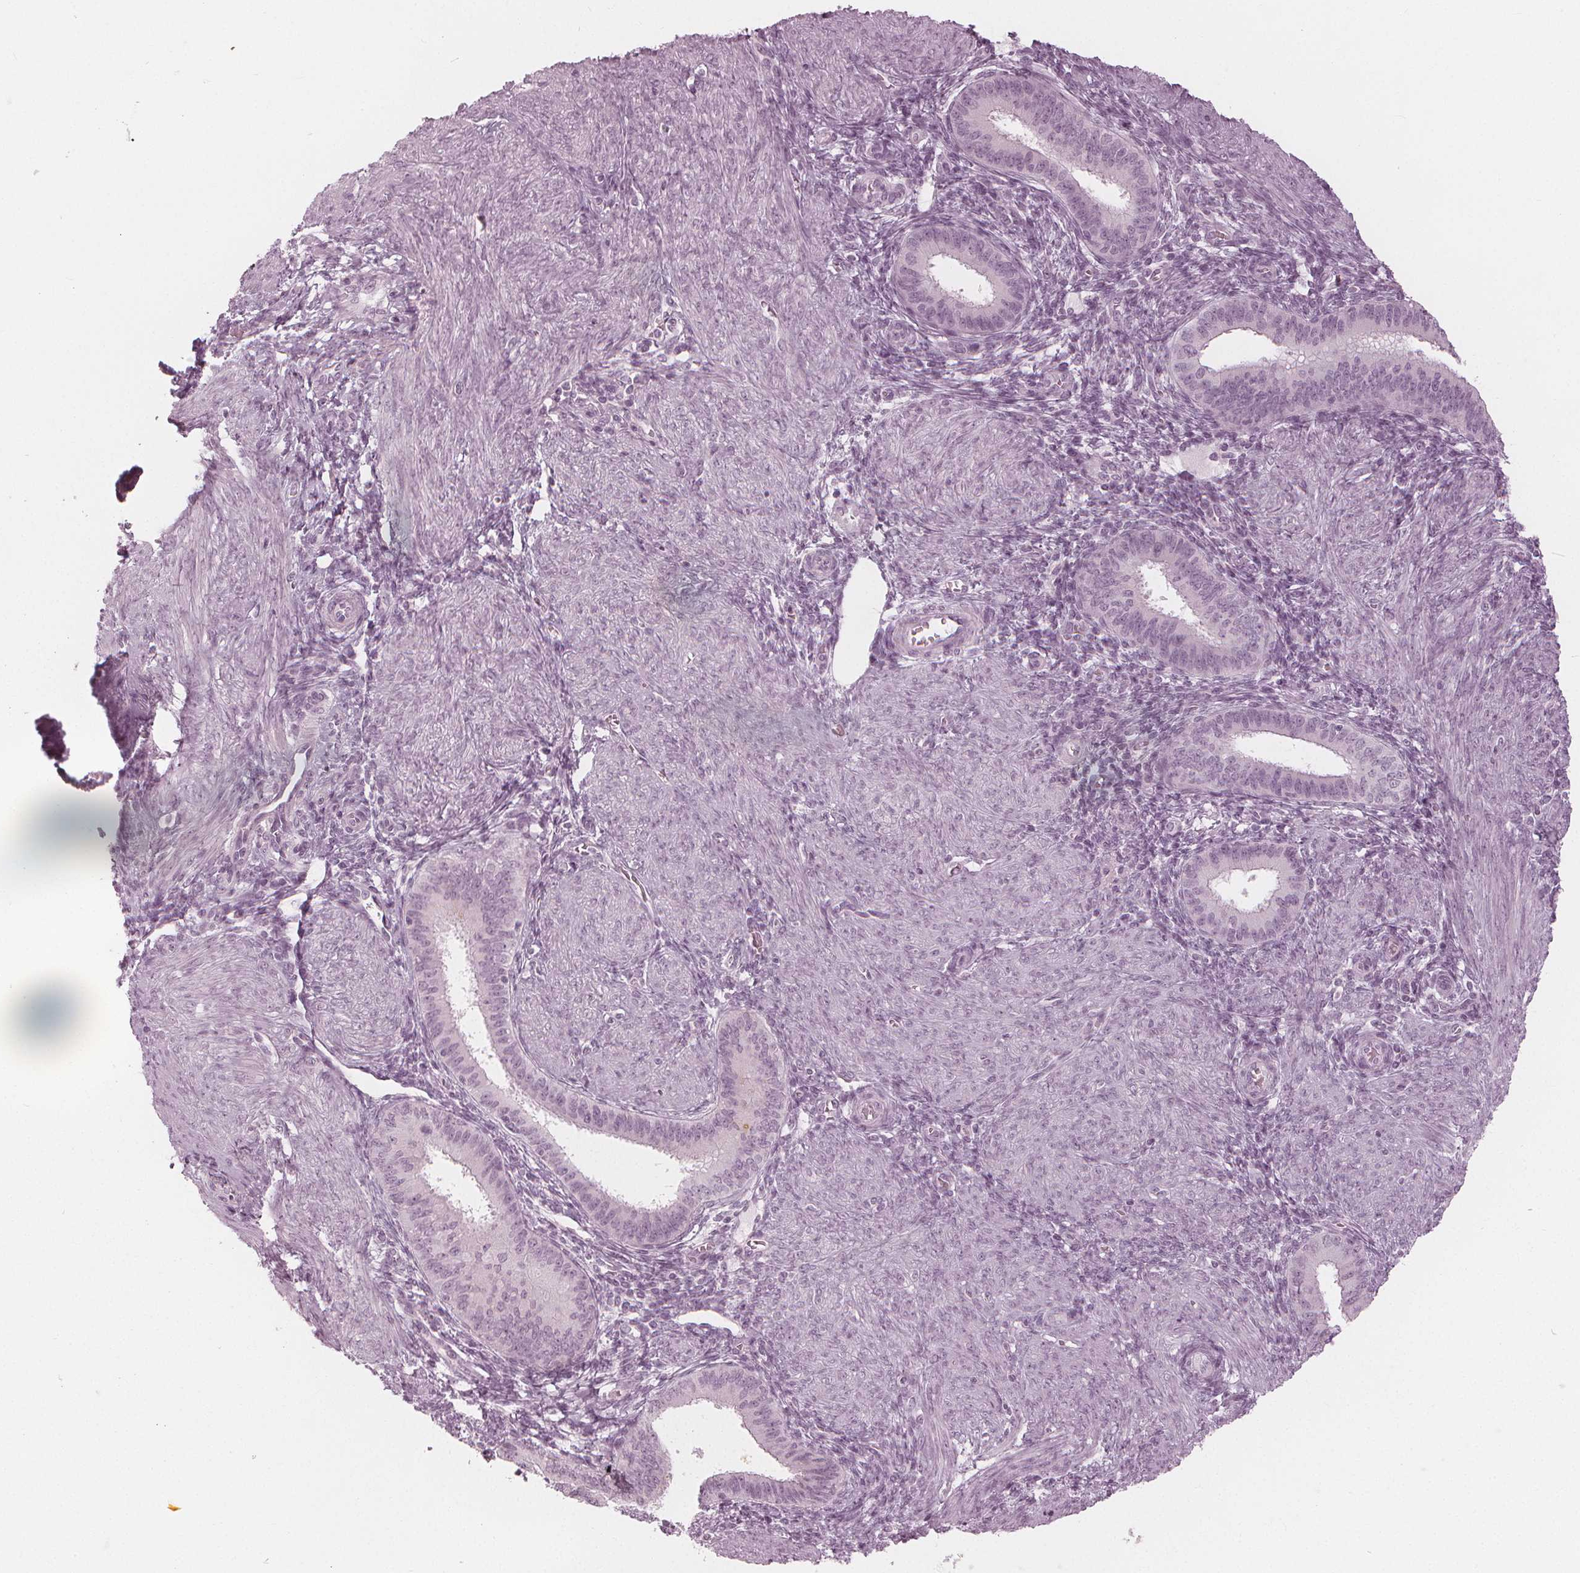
{"staining": {"intensity": "negative", "quantity": "none", "location": "none"}, "tissue": "endometrium", "cell_type": "Cells in endometrial stroma", "image_type": "normal", "snomed": [{"axis": "morphology", "description": "Normal tissue, NOS"}, {"axis": "topography", "description": "Endometrium"}], "caption": "The photomicrograph shows no staining of cells in endometrial stroma in benign endometrium. (DAB immunohistochemistry (IHC) with hematoxylin counter stain).", "gene": "PAEP", "patient": {"sex": "female", "age": 39}}